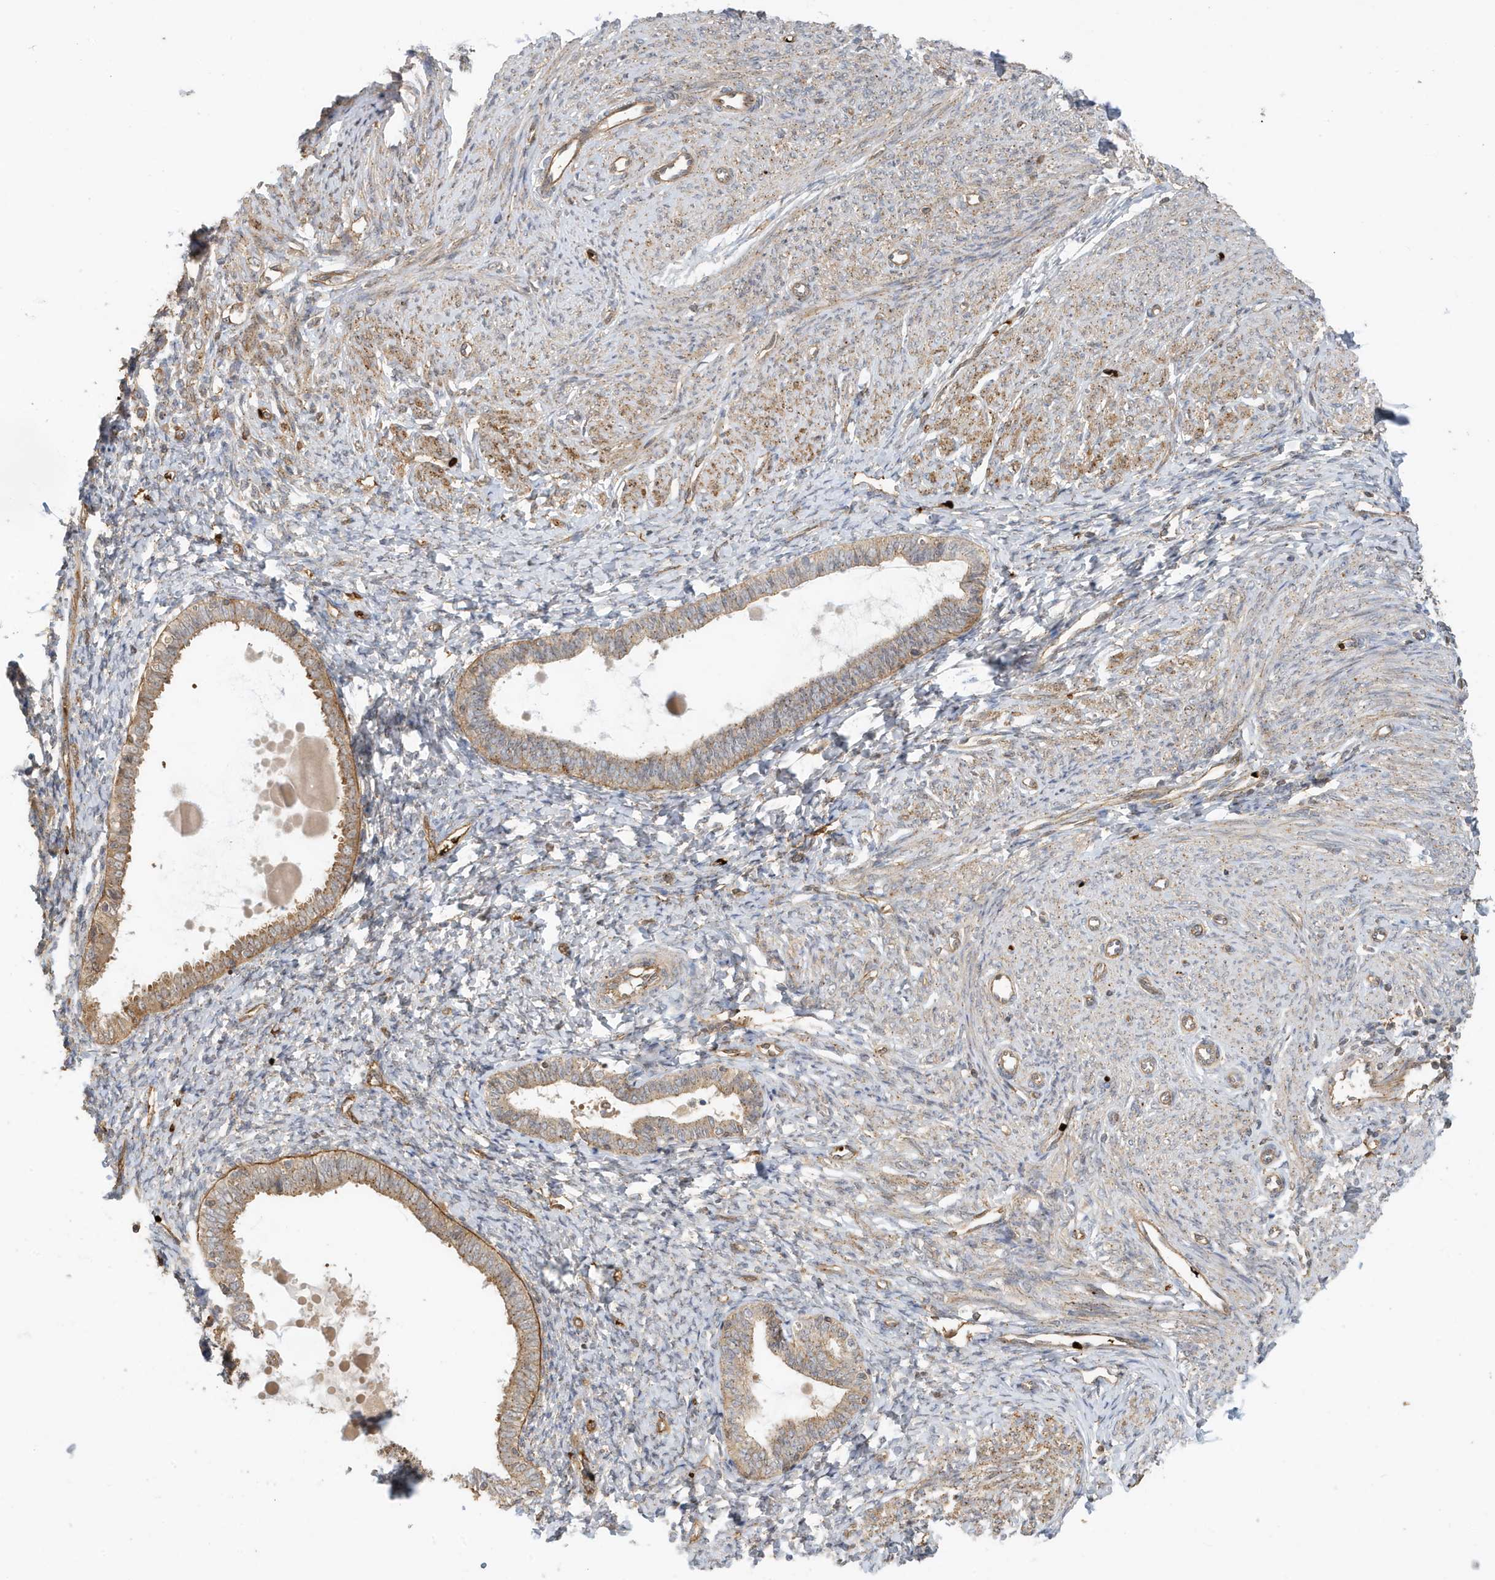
{"staining": {"intensity": "moderate", "quantity": "<25%", "location": "cytoplasmic/membranous"}, "tissue": "endometrium", "cell_type": "Cells in endometrial stroma", "image_type": "normal", "snomed": [{"axis": "morphology", "description": "Normal tissue, NOS"}, {"axis": "topography", "description": "Endometrium"}], "caption": "Moderate cytoplasmic/membranous expression for a protein is seen in about <25% of cells in endometrial stroma of normal endometrium using immunohistochemistry (IHC).", "gene": "FYCO1", "patient": {"sex": "female", "age": 72}}